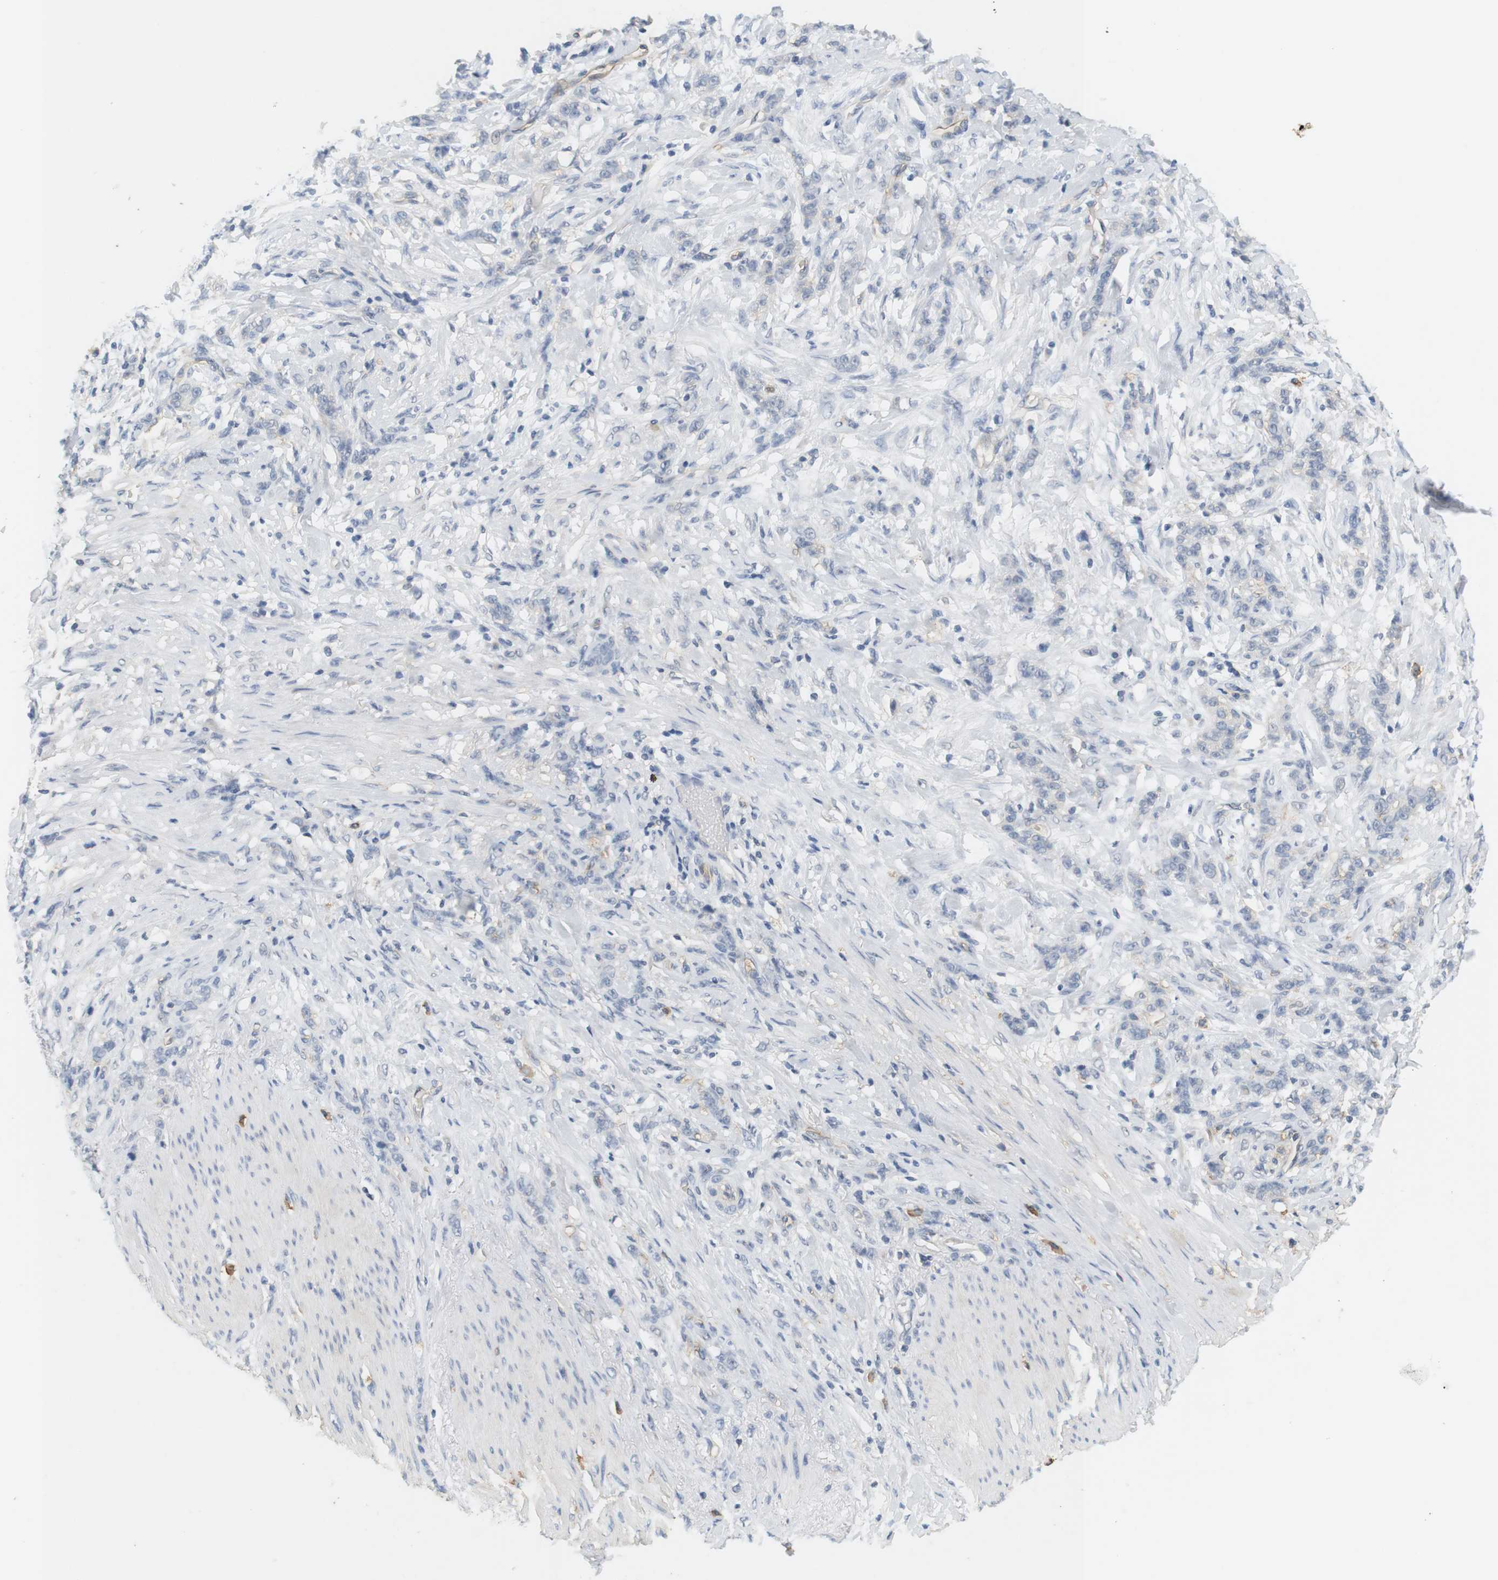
{"staining": {"intensity": "negative", "quantity": "none", "location": "none"}, "tissue": "stomach cancer", "cell_type": "Tumor cells", "image_type": "cancer", "snomed": [{"axis": "morphology", "description": "Adenocarcinoma, NOS"}, {"axis": "topography", "description": "Stomach, lower"}], "caption": "Adenocarcinoma (stomach) stained for a protein using immunohistochemistry (IHC) exhibits no expression tumor cells.", "gene": "OSR1", "patient": {"sex": "male", "age": 88}}